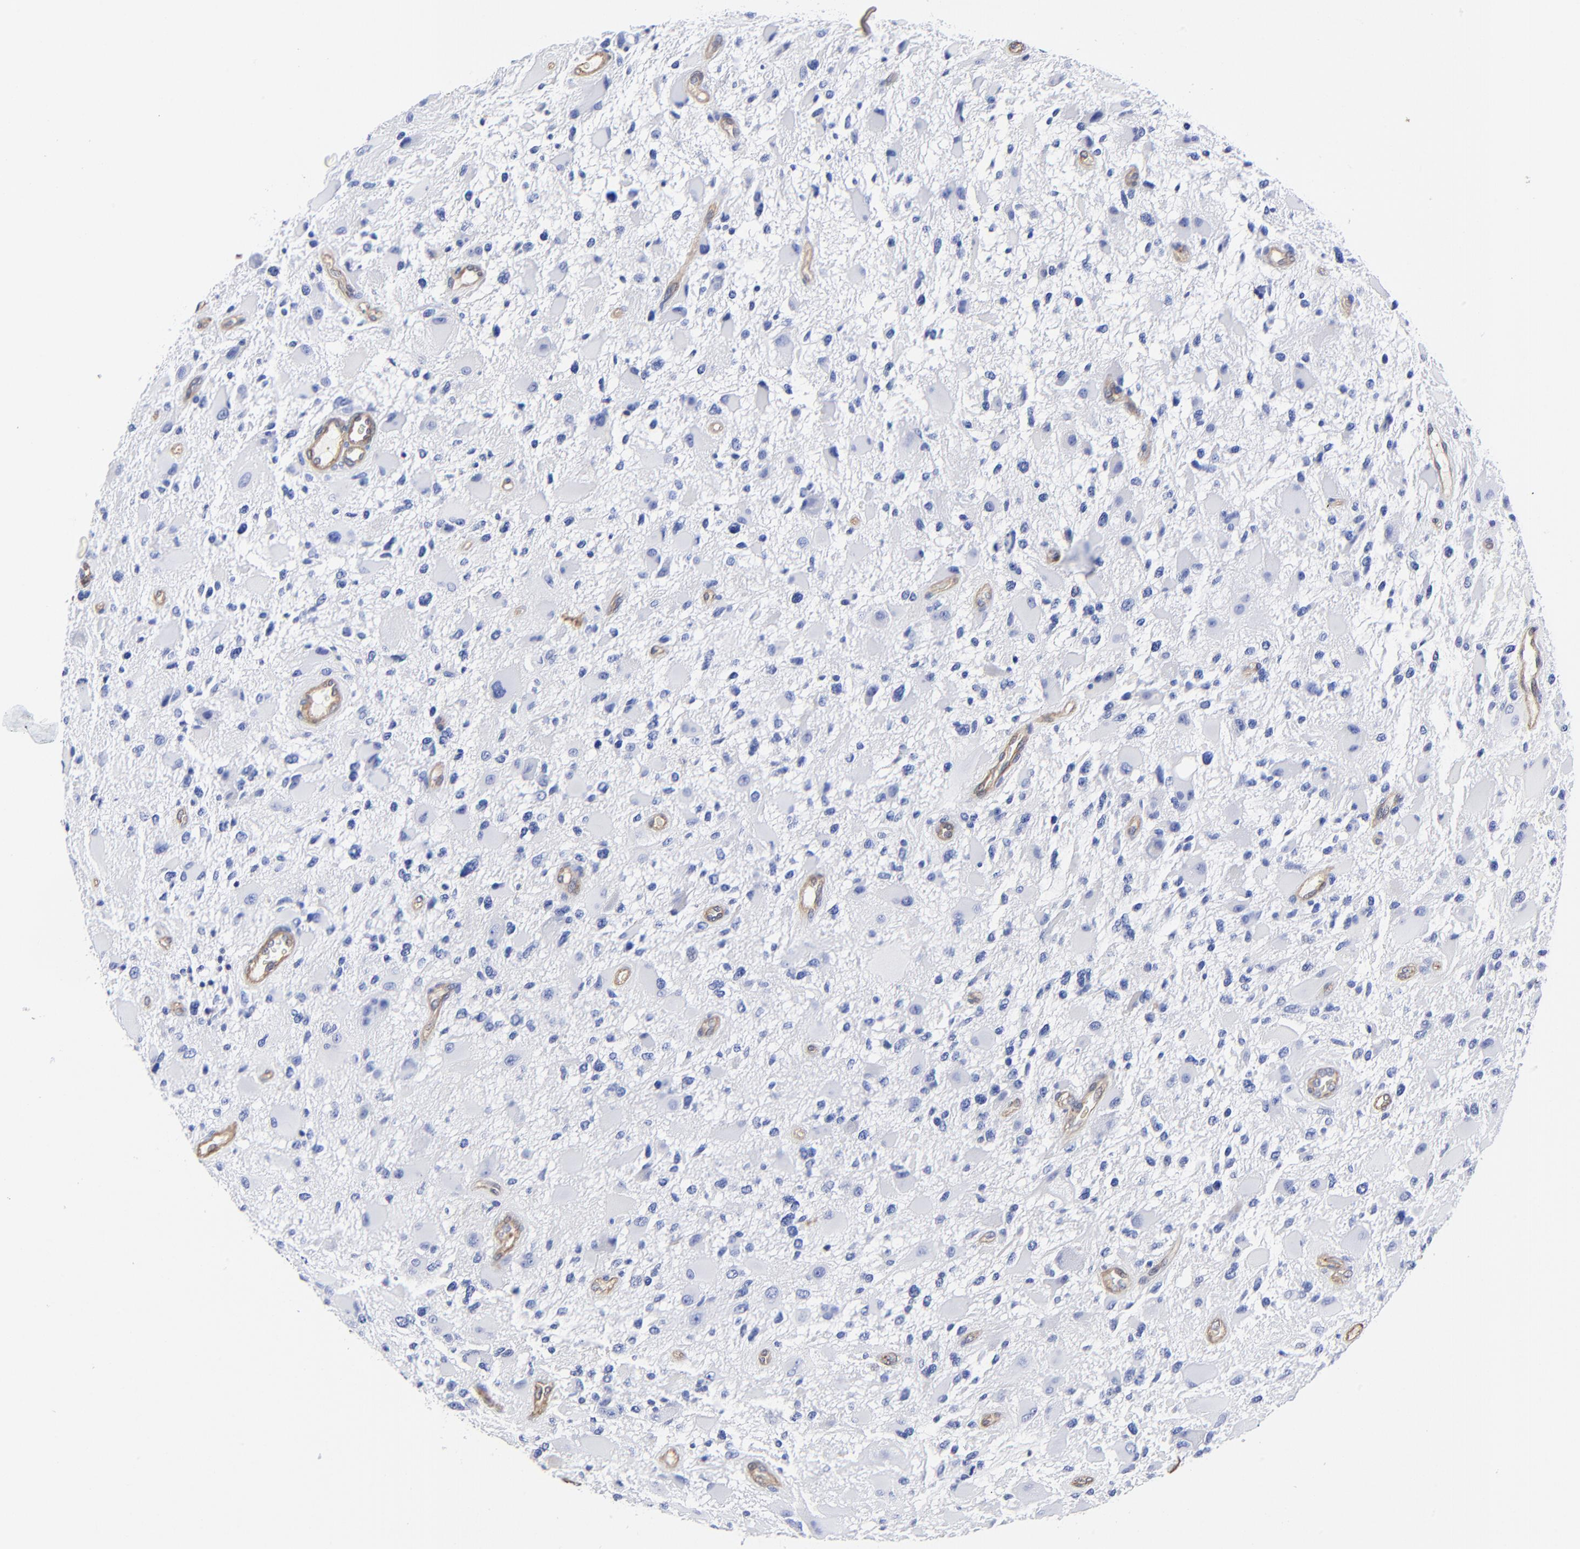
{"staining": {"intensity": "negative", "quantity": "none", "location": "none"}, "tissue": "glioma", "cell_type": "Tumor cells", "image_type": "cancer", "snomed": [{"axis": "morphology", "description": "Glioma, malignant, High grade"}, {"axis": "topography", "description": "Brain"}], "caption": "Tumor cells are negative for brown protein staining in glioma.", "gene": "TAGLN2", "patient": {"sex": "female", "age": 60}}